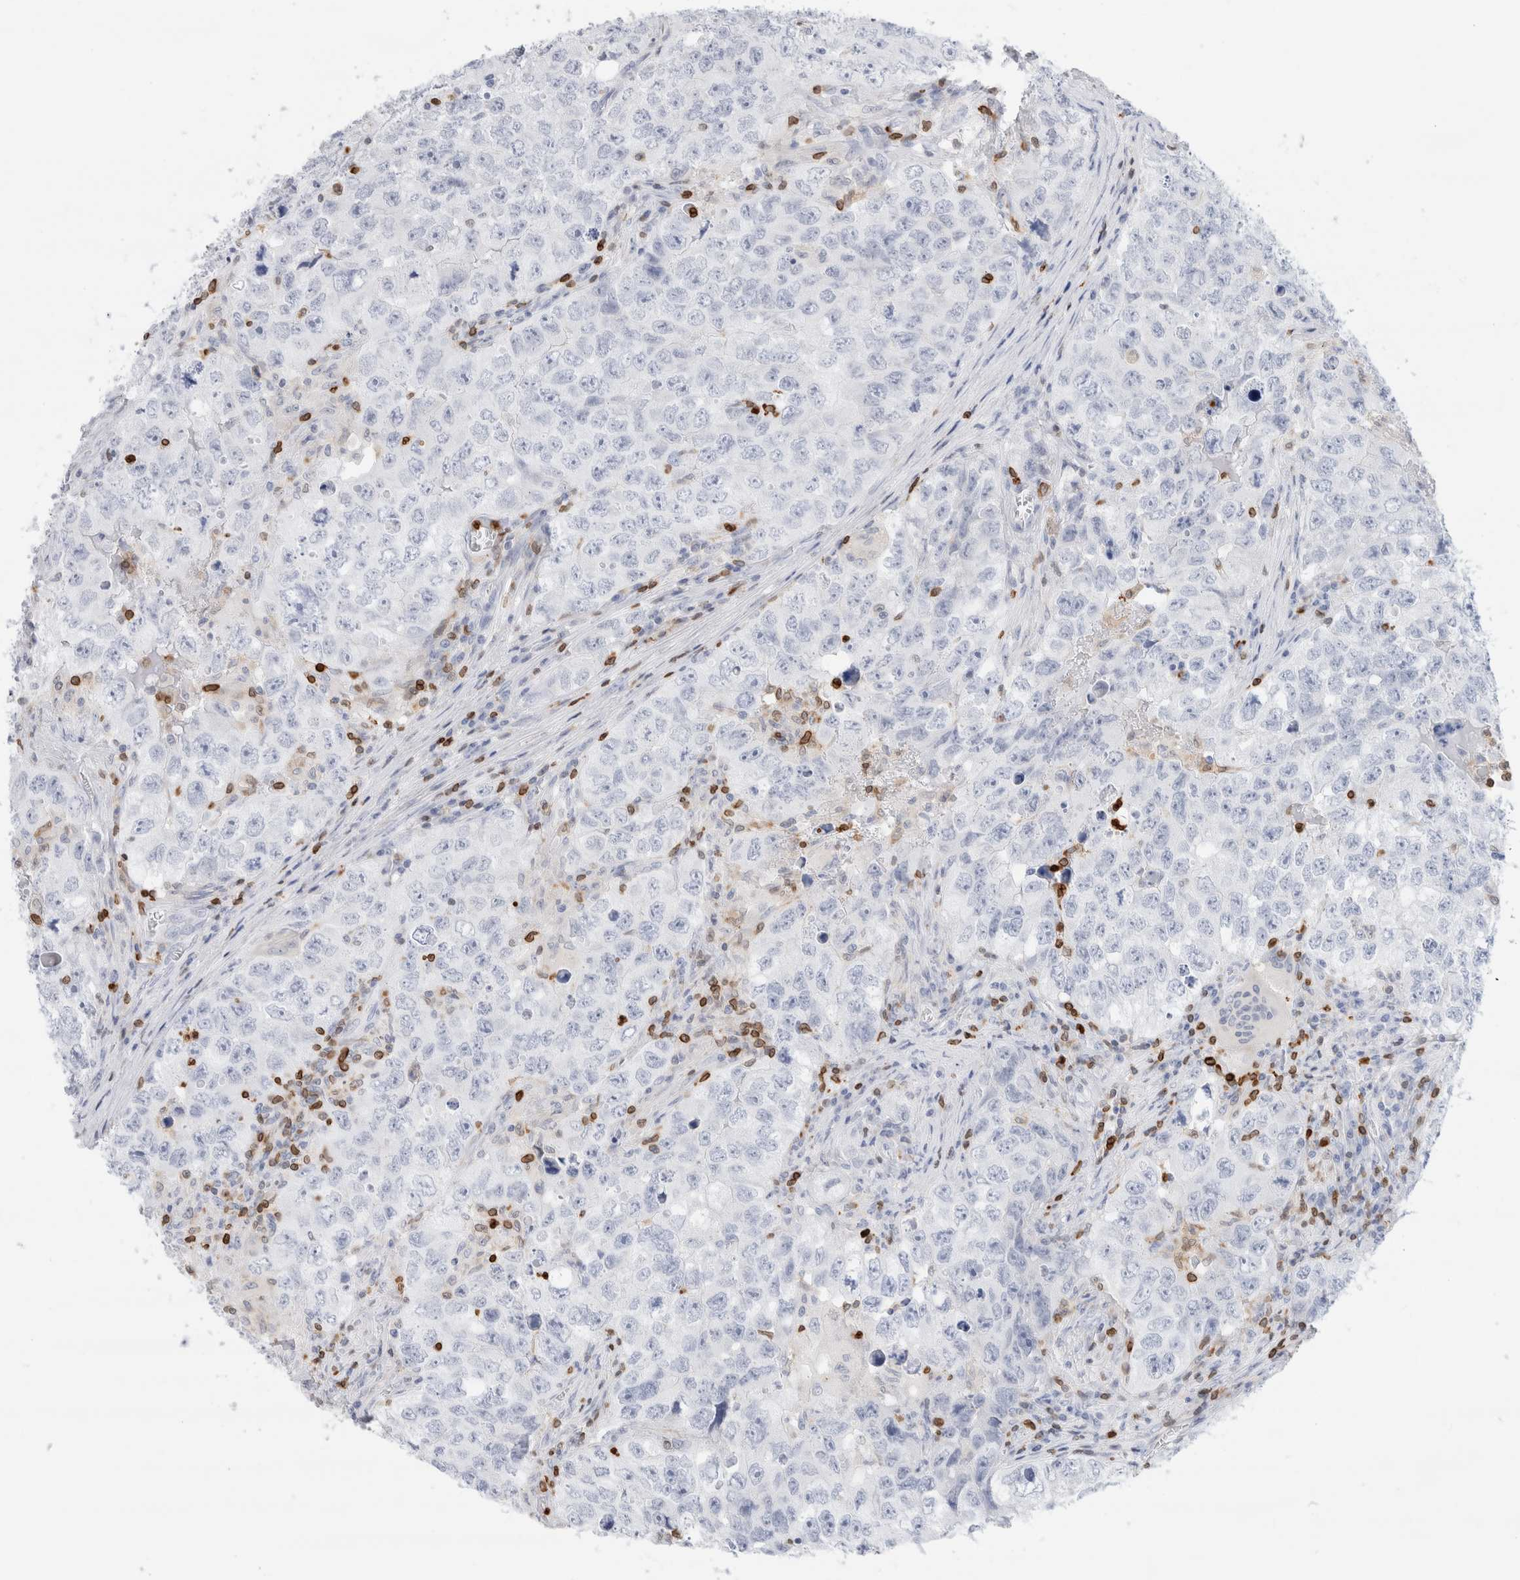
{"staining": {"intensity": "negative", "quantity": "none", "location": "none"}, "tissue": "testis cancer", "cell_type": "Tumor cells", "image_type": "cancer", "snomed": [{"axis": "morphology", "description": "Seminoma, NOS"}, {"axis": "morphology", "description": "Carcinoma, Embryonal, NOS"}, {"axis": "topography", "description": "Testis"}], "caption": "Testis cancer (embryonal carcinoma) stained for a protein using immunohistochemistry exhibits no expression tumor cells.", "gene": "ALOX5AP", "patient": {"sex": "male", "age": 43}}